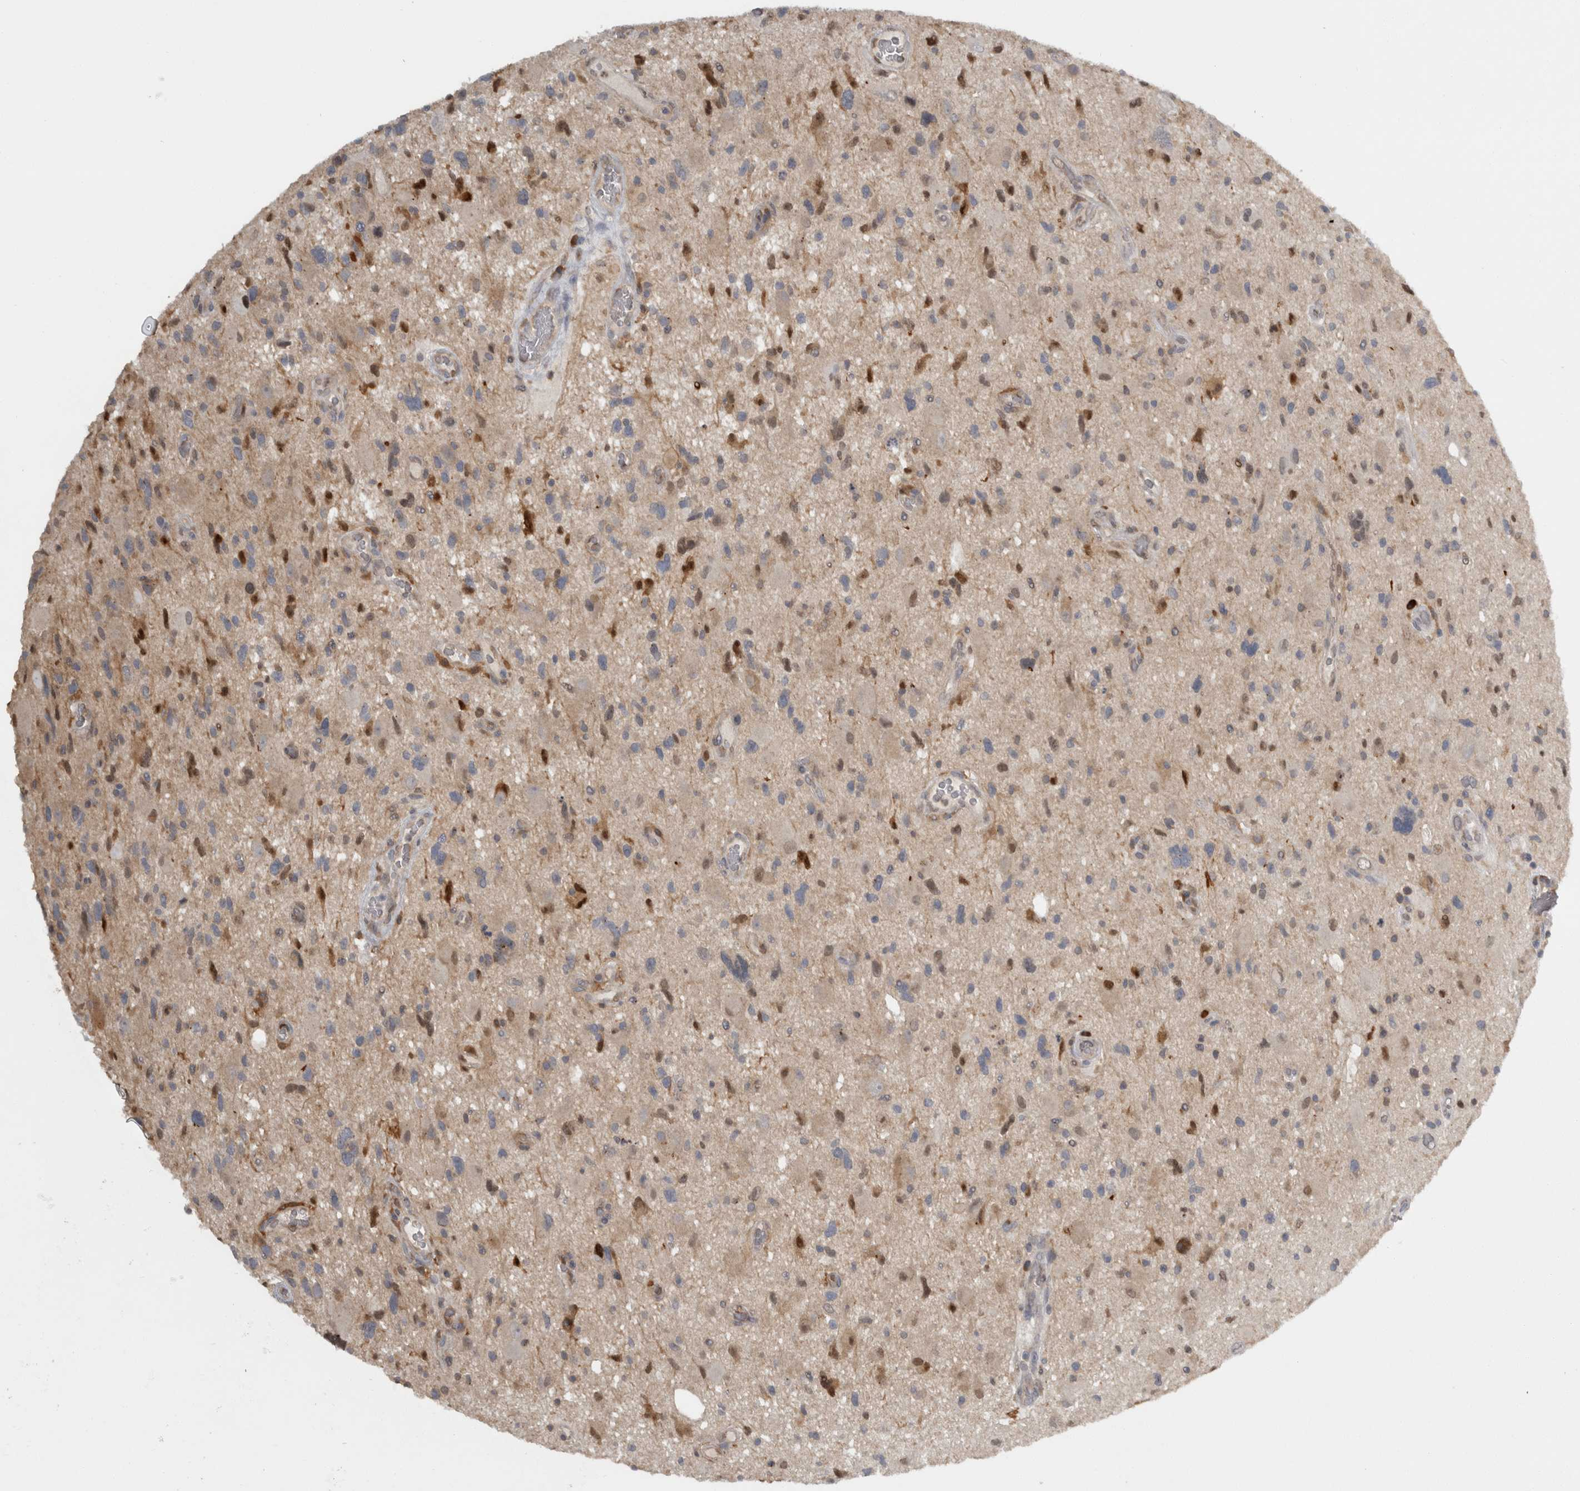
{"staining": {"intensity": "strong", "quantity": "<25%", "location": "nuclear"}, "tissue": "glioma", "cell_type": "Tumor cells", "image_type": "cancer", "snomed": [{"axis": "morphology", "description": "Glioma, malignant, High grade"}, {"axis": "topography", "description": "Brain"}], "caption": "A medium amount of strong nuclear expression is identified in approximately <25% of tumor cells in glioma tissue.", "gene": "SLCO5A1", "patient": {"sex": "male", "age": 33}}